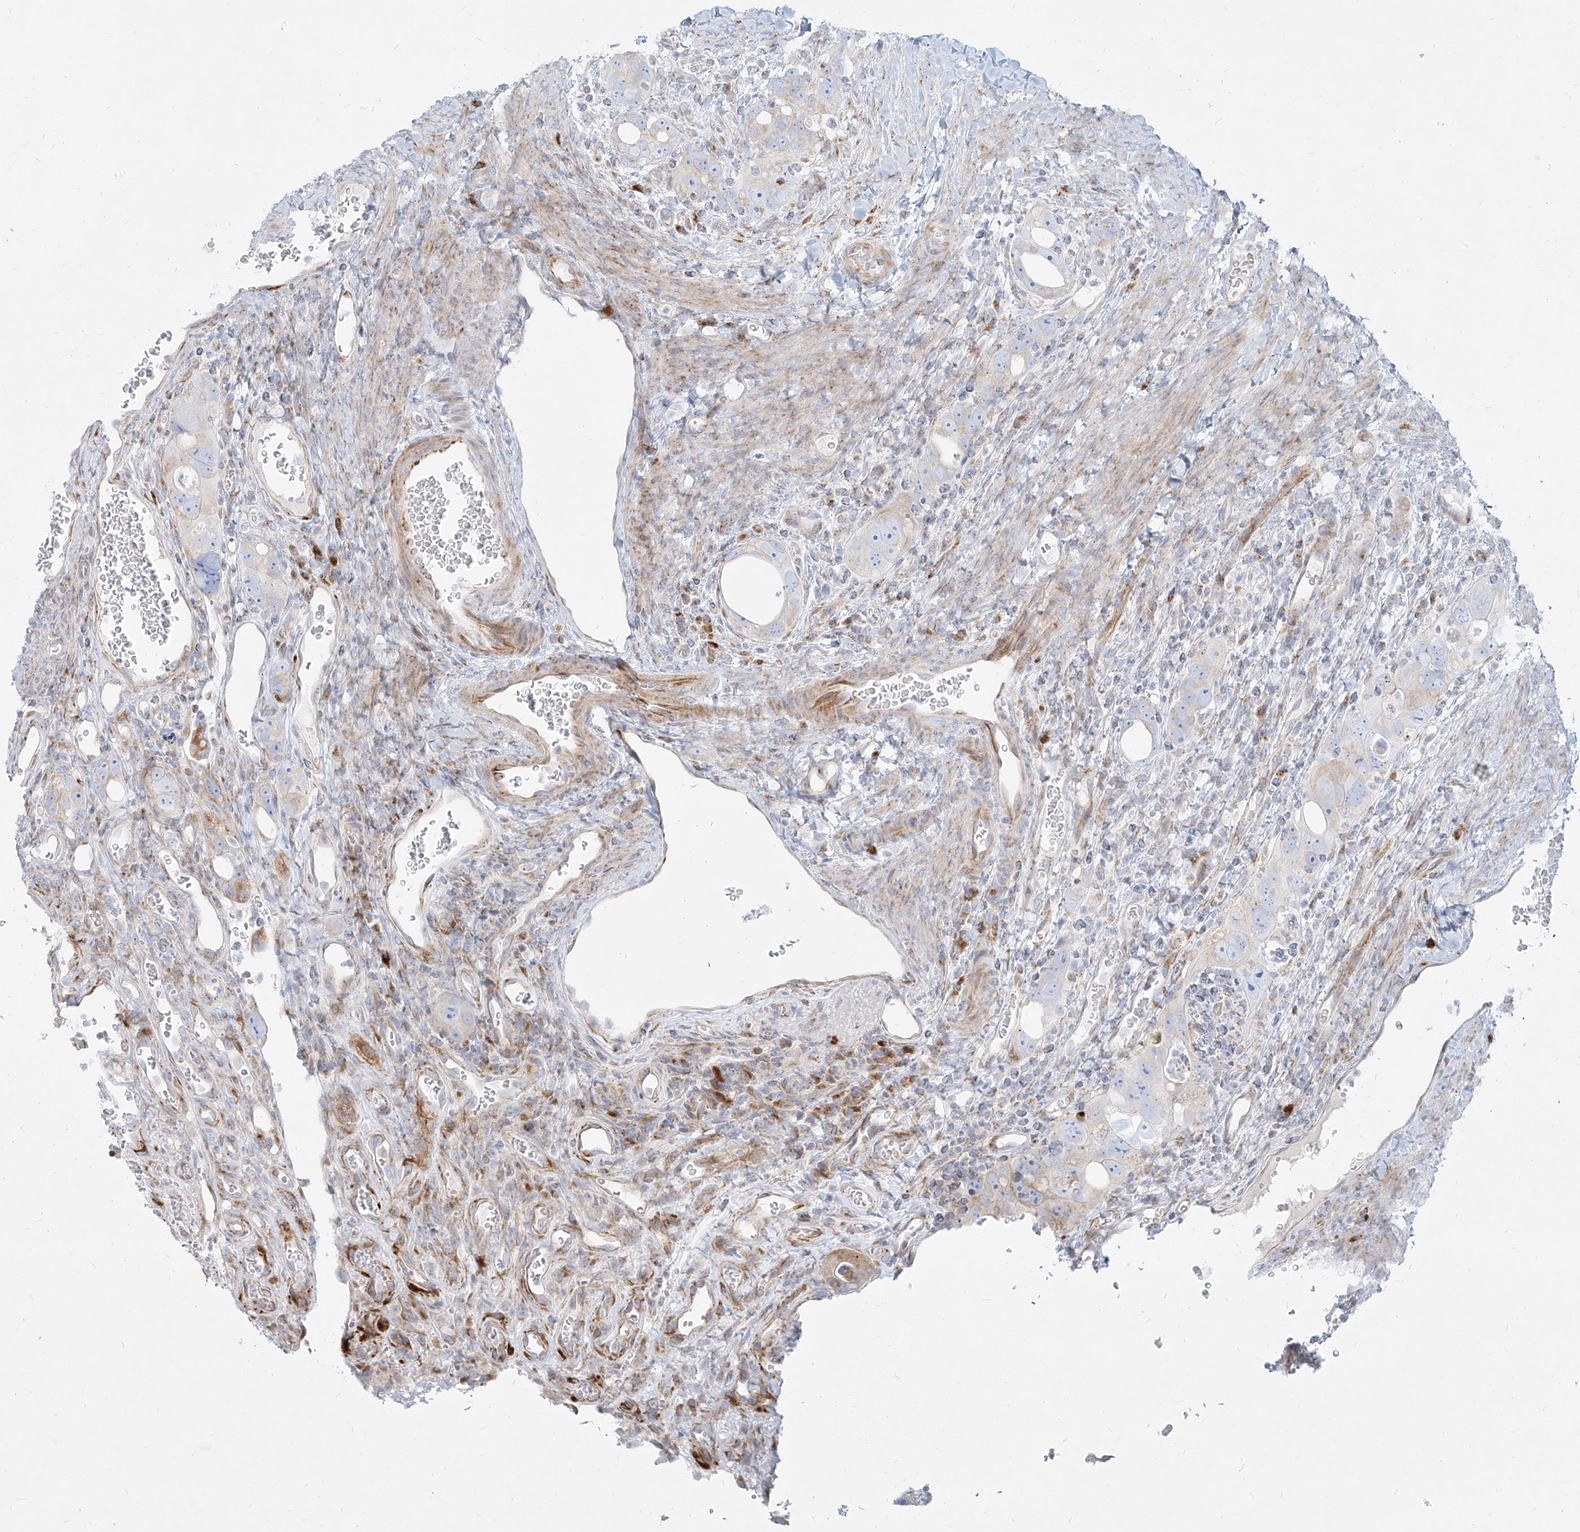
{"staining": {"intensity": "weak", "quantity": "<25%", "location": "cytoplasmic/membranous"}, "tissue": "colorectal cancer", "cell_type": "Tumor cells", "image_type": "cancer", "snomed": [{"axis": "morphology", "description": "Adenocarcinoma, NOS"}, {"axis": "topography", "description": "Rectum"}], "caption": "Colorectal adenocarcinoma stained for a protein using IHC shows no staining tumor cells.", "gene": "MTX2", "patient": {"sex": "male", "age": 59}}